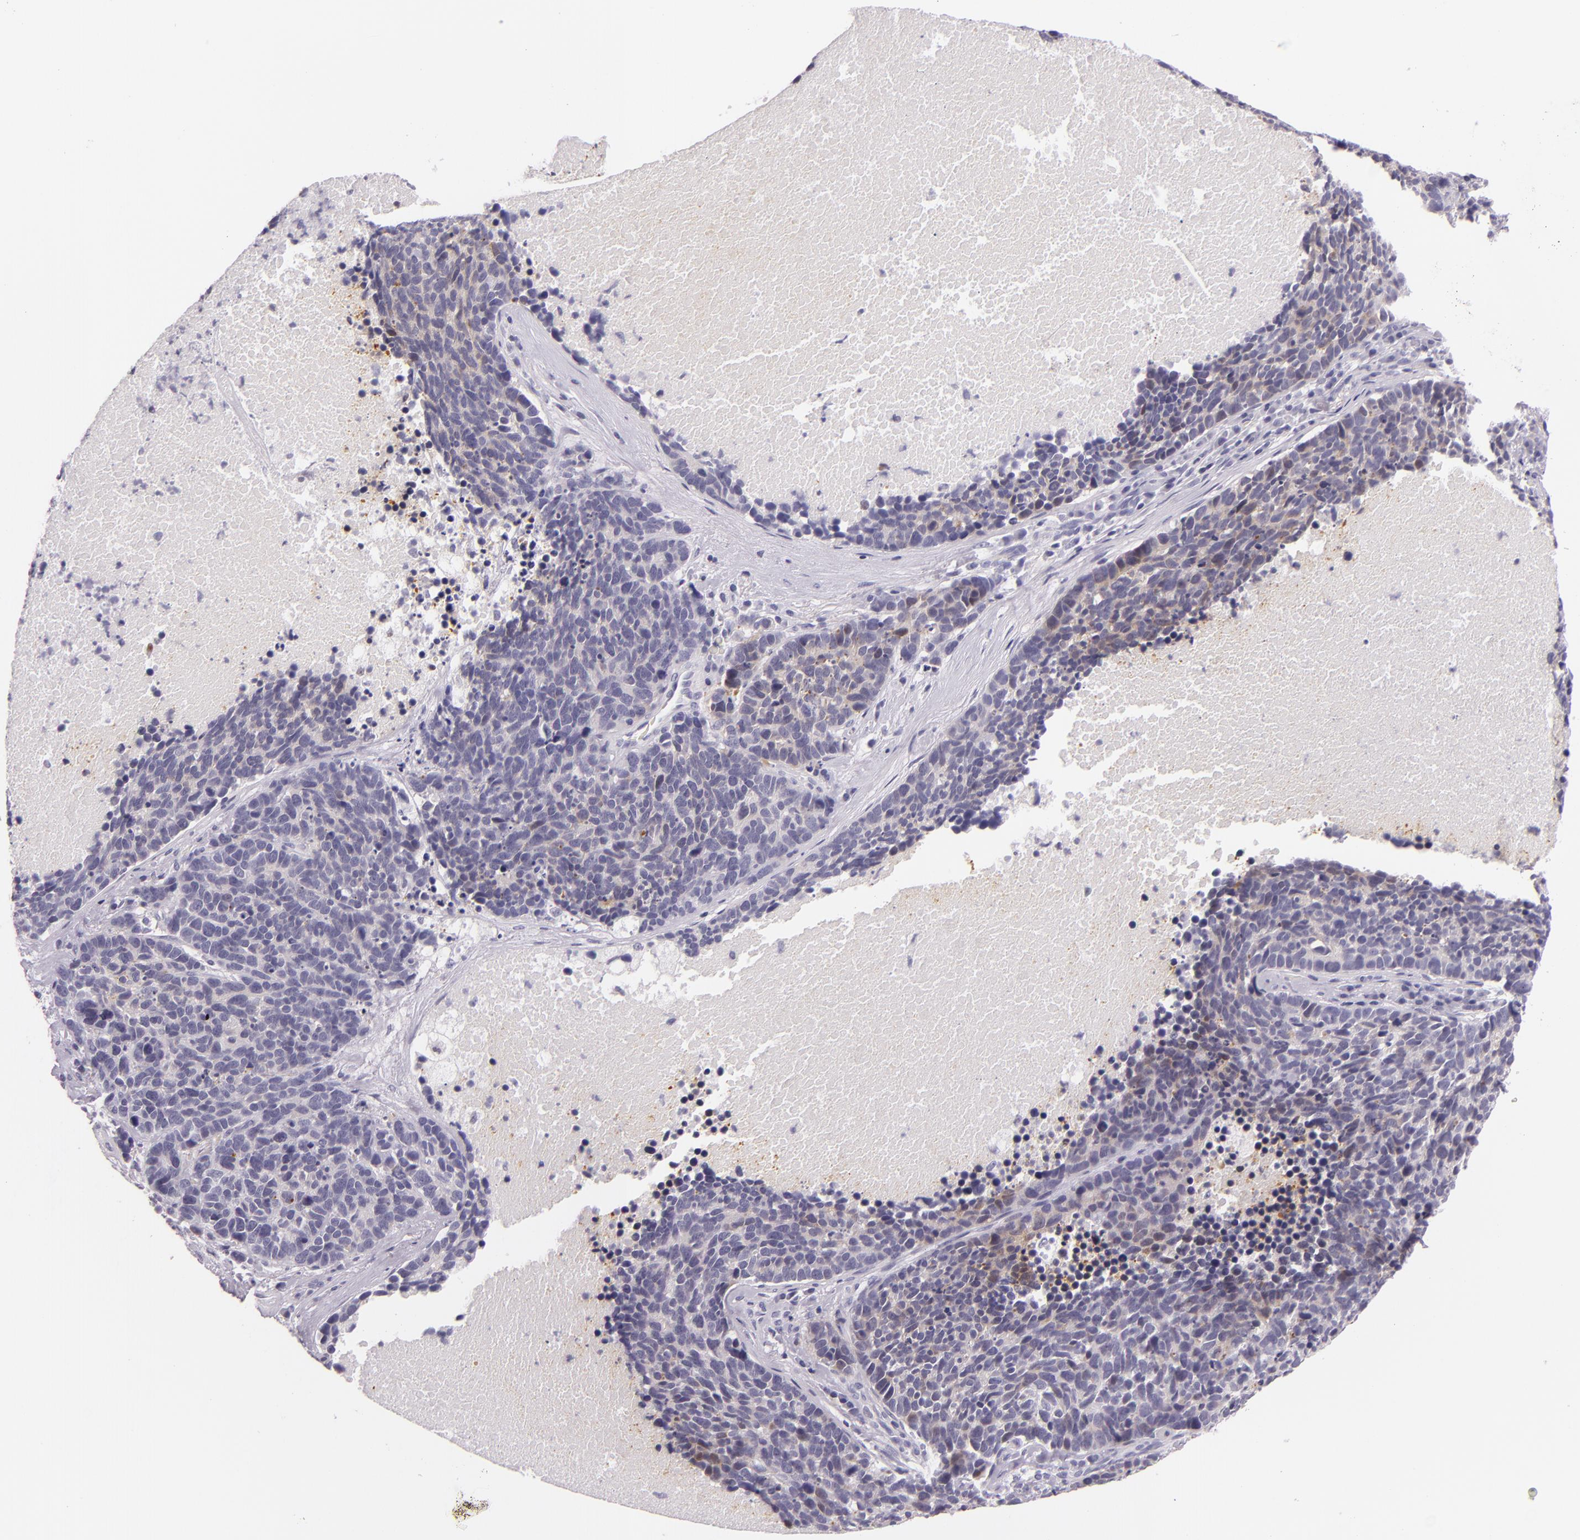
{"staining": {"intensity": "weak", "quantity": "<25%", "location": "cytoplasmic/membranous"}, "tissue": "lung cancer", "cell_type": "Tumor cells", "image_type": "cancer", "snomed": [{"axis": "morphology", "description": "Neoplasm, malignant, NOS"}, {"axis": "topography", "description": "Lung"}], "caption": "Immunohistochemical staining of human lung cancer displays no significant staining in tumor cells.", "gene": "HSP90AA1", "patient": {"sex": "female", "age": 75}}